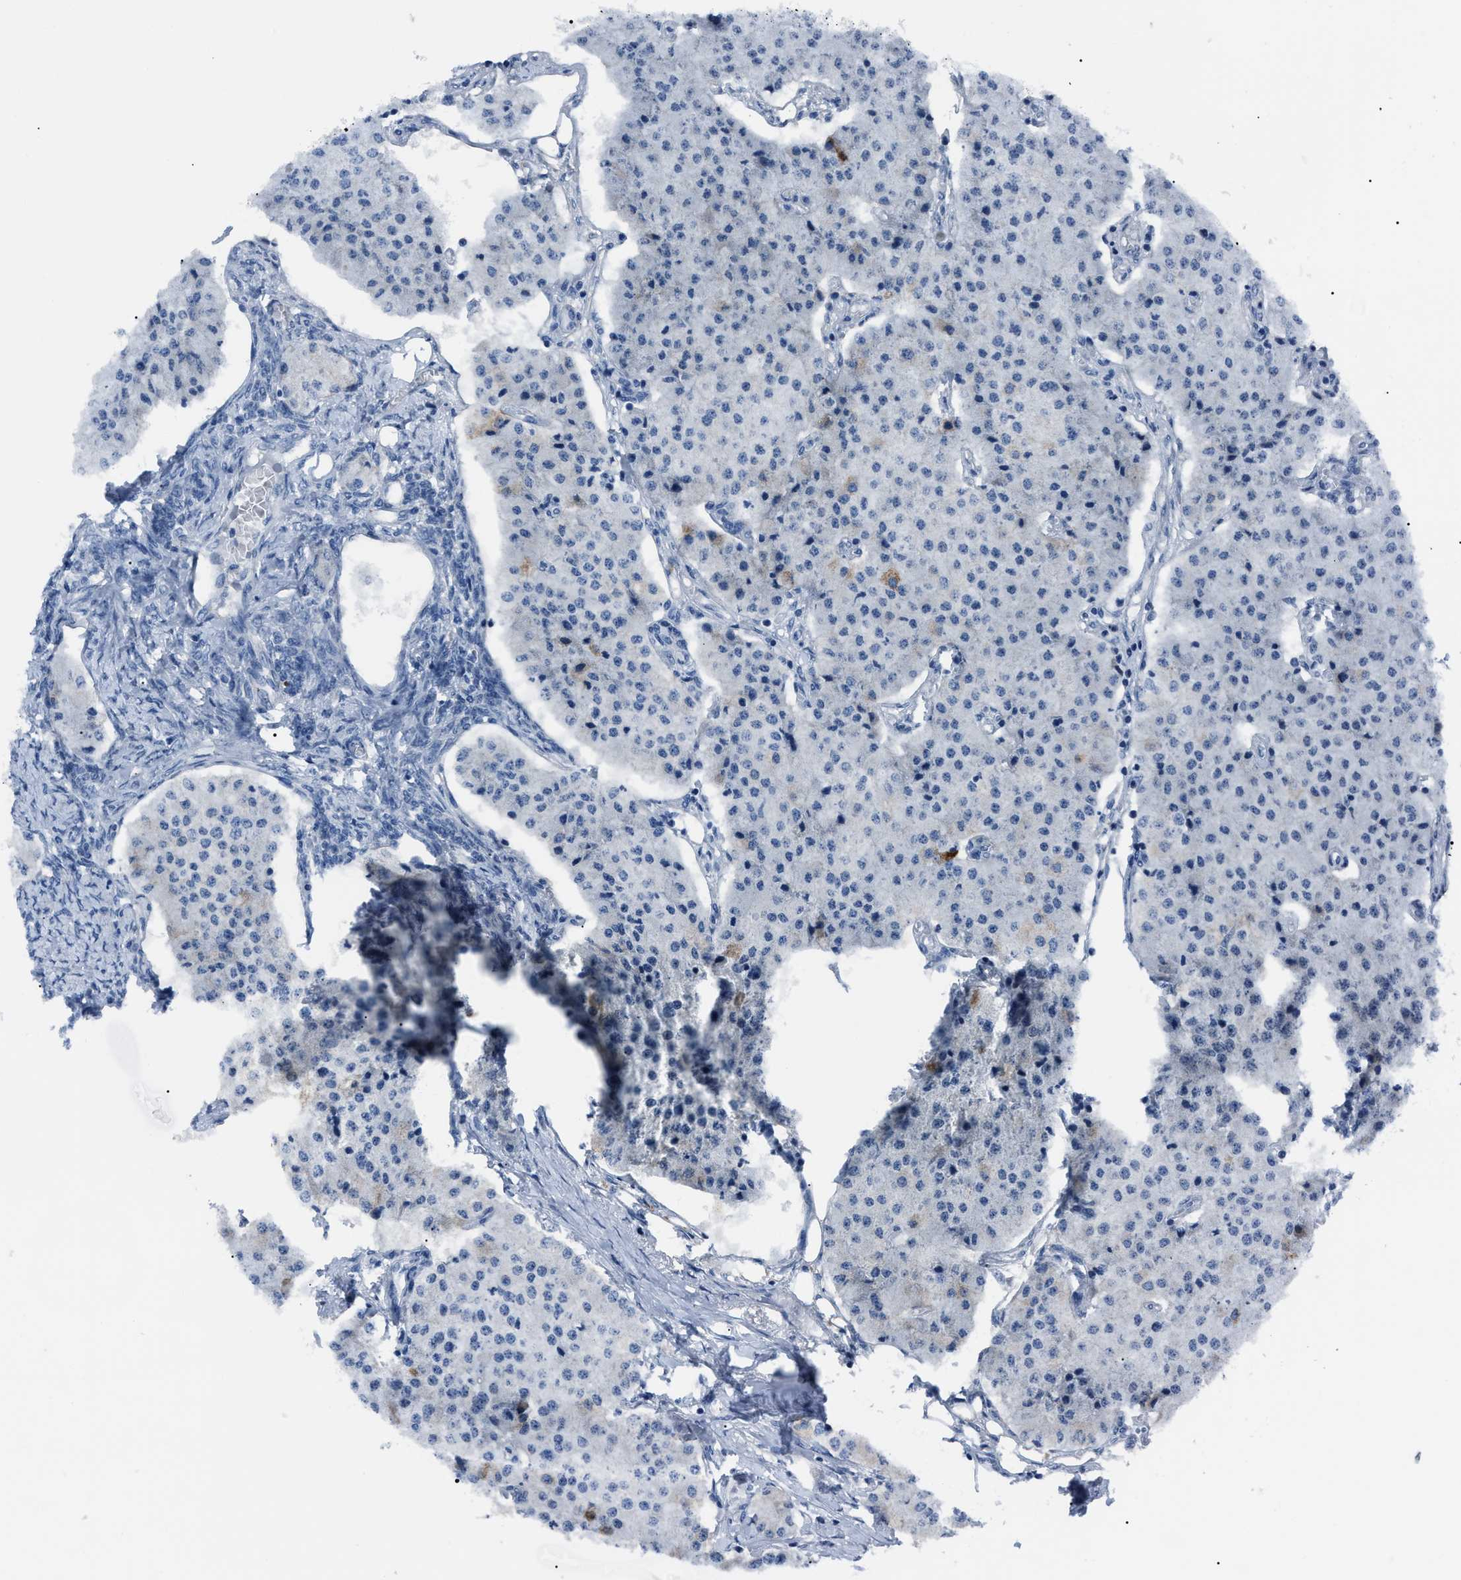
{"staining": {"intensity": "weak", "quantity": "<25%", "location": "cytoplasmic/membranous"}, "tissue": "carcinoid", "cell_type": "Tumor cells", "image_type": "cancer", "snomed": [{"axis": "morphology", "description": "Carcinoid, malignant, NOS"}, {"axis": "topography", "description": "Colon"}], "caption": "DAB (3,3'-diaminobenzidine) immunohistochemical staining of carcinoid demonstrates no significant positivity in tumor cells.", "gene": "LRWD1", "patient": {"sex": "female", "age": 52}}